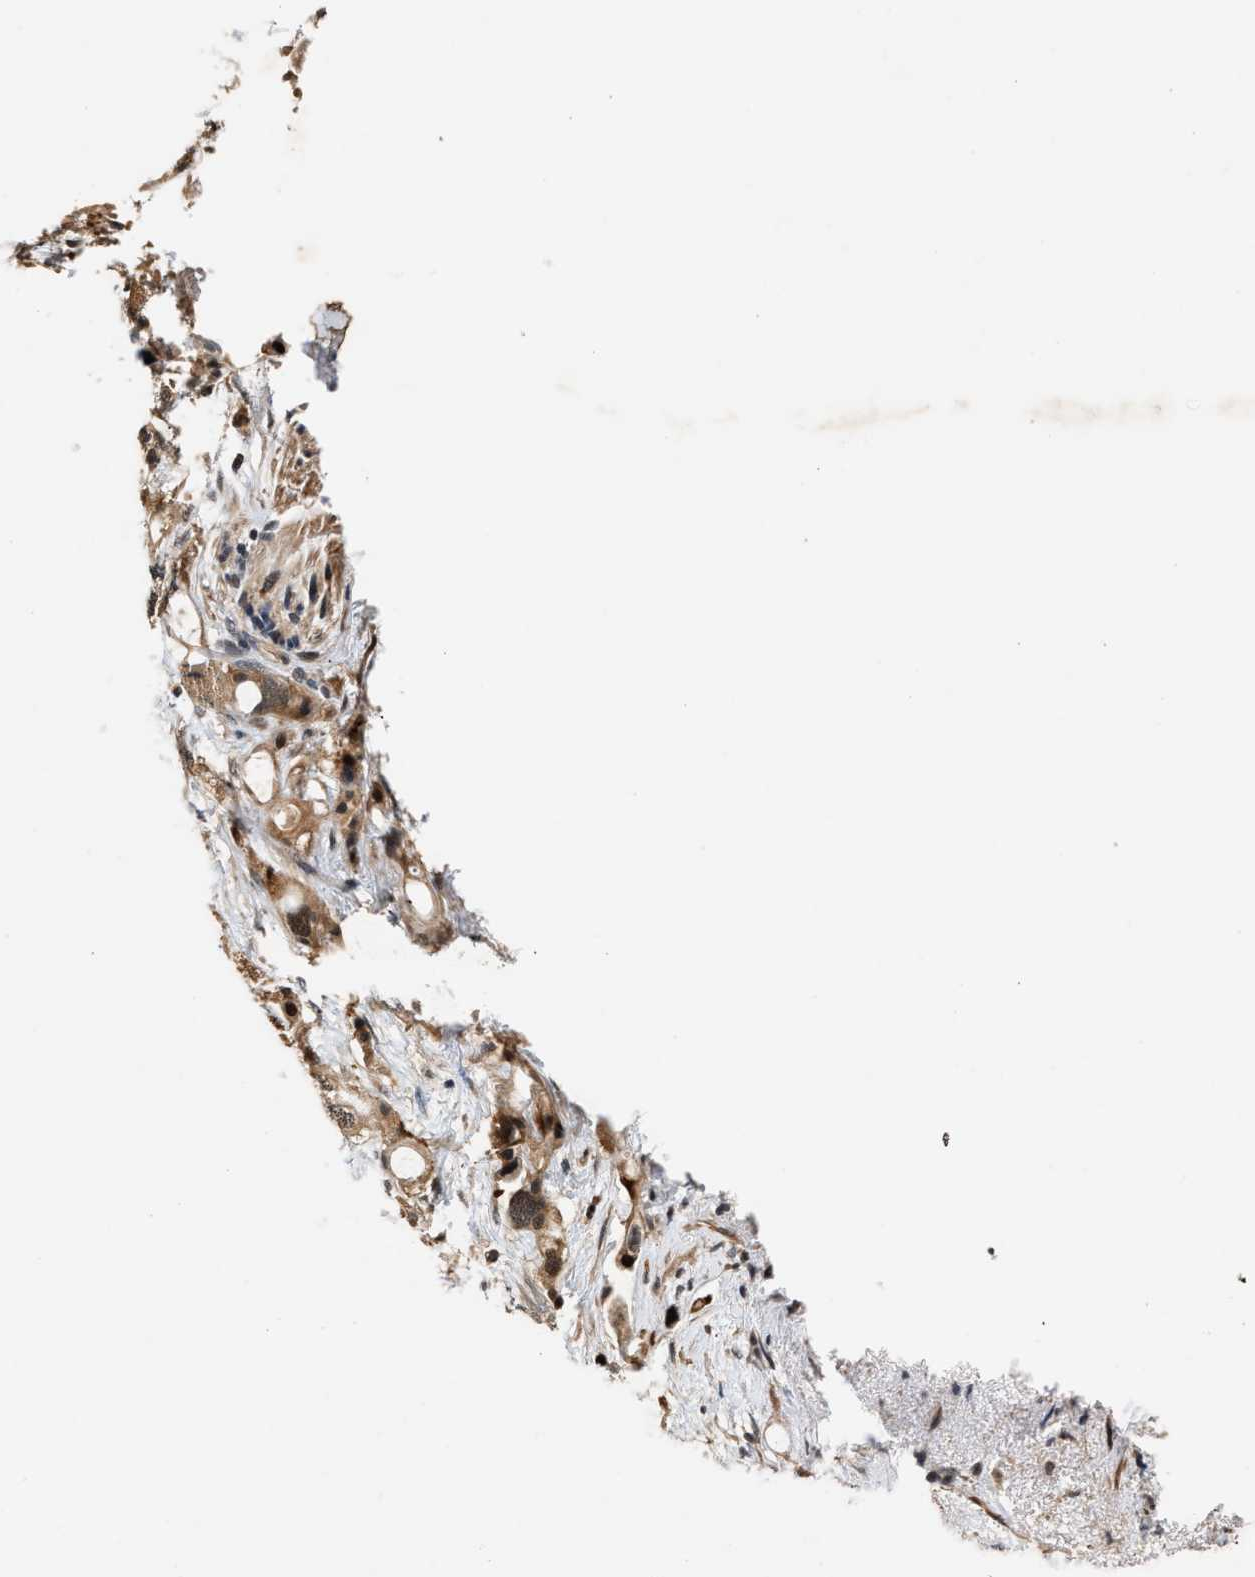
{"staining": {"intensity": "weak", "quantity": ">75%", "location": "cytoplasmic/membranous"}, "tissue": "pancreatic cancer", "cell_type": "Tumor cells", "image_type": "cancer", "snomed": [{"axis": "morphology", "description": "Adenocarcinoma, NOS"}, {"axis": "topography", "description": "Pancreas"}], "caption": "A brown stain highlights weak cytoplasmic/membranous positivity of a protein in adenocarcinoma (pancreatic) tumor cells. (DAB IHC with brightfield microscopy, high magnification).", "gene": "TUT7", "patient": {"sex": "female", "age": 56}}